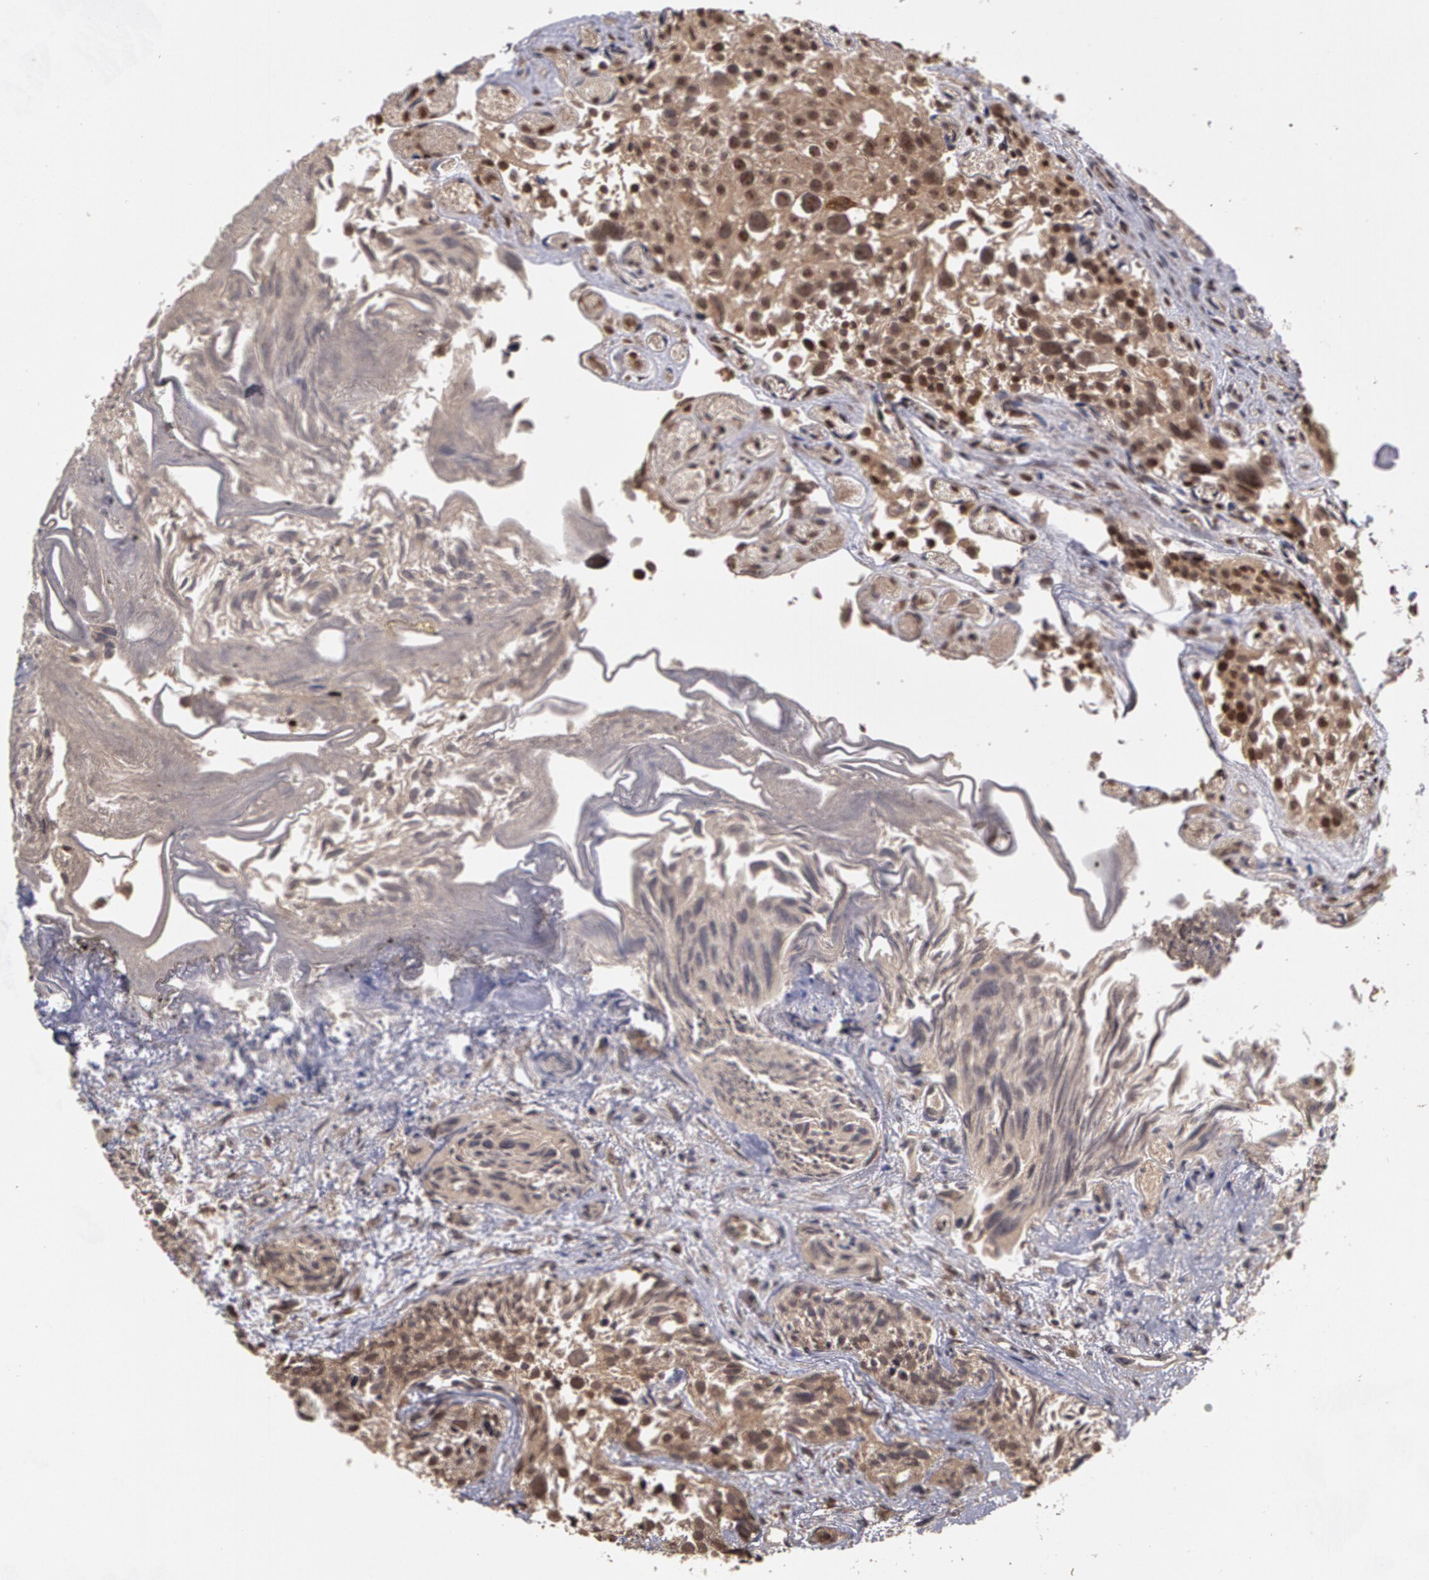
{"staining": {"intensity": "strong", "quantity": ">75%", "location": "cytoplasmic/membranous,nuclear"}, "tissue": "urothelial cancer", "cell_type": "Tumor cells", "image_type": "cancer", "snomed": [{"axis": "morphology", "description": "Urothelial carcinoma, High grade"}, {"axis": "topography", "description": "Urinary bladder"}], "caption": "Immunohistochemical staining of urothelial cancer exhibits high levels of strong cytoplasmic/membranous and nuclear expression in approximately >75% of tumor cells.", "gene": "GLIS1", "patient": {"sex": "female", "age": 78}}